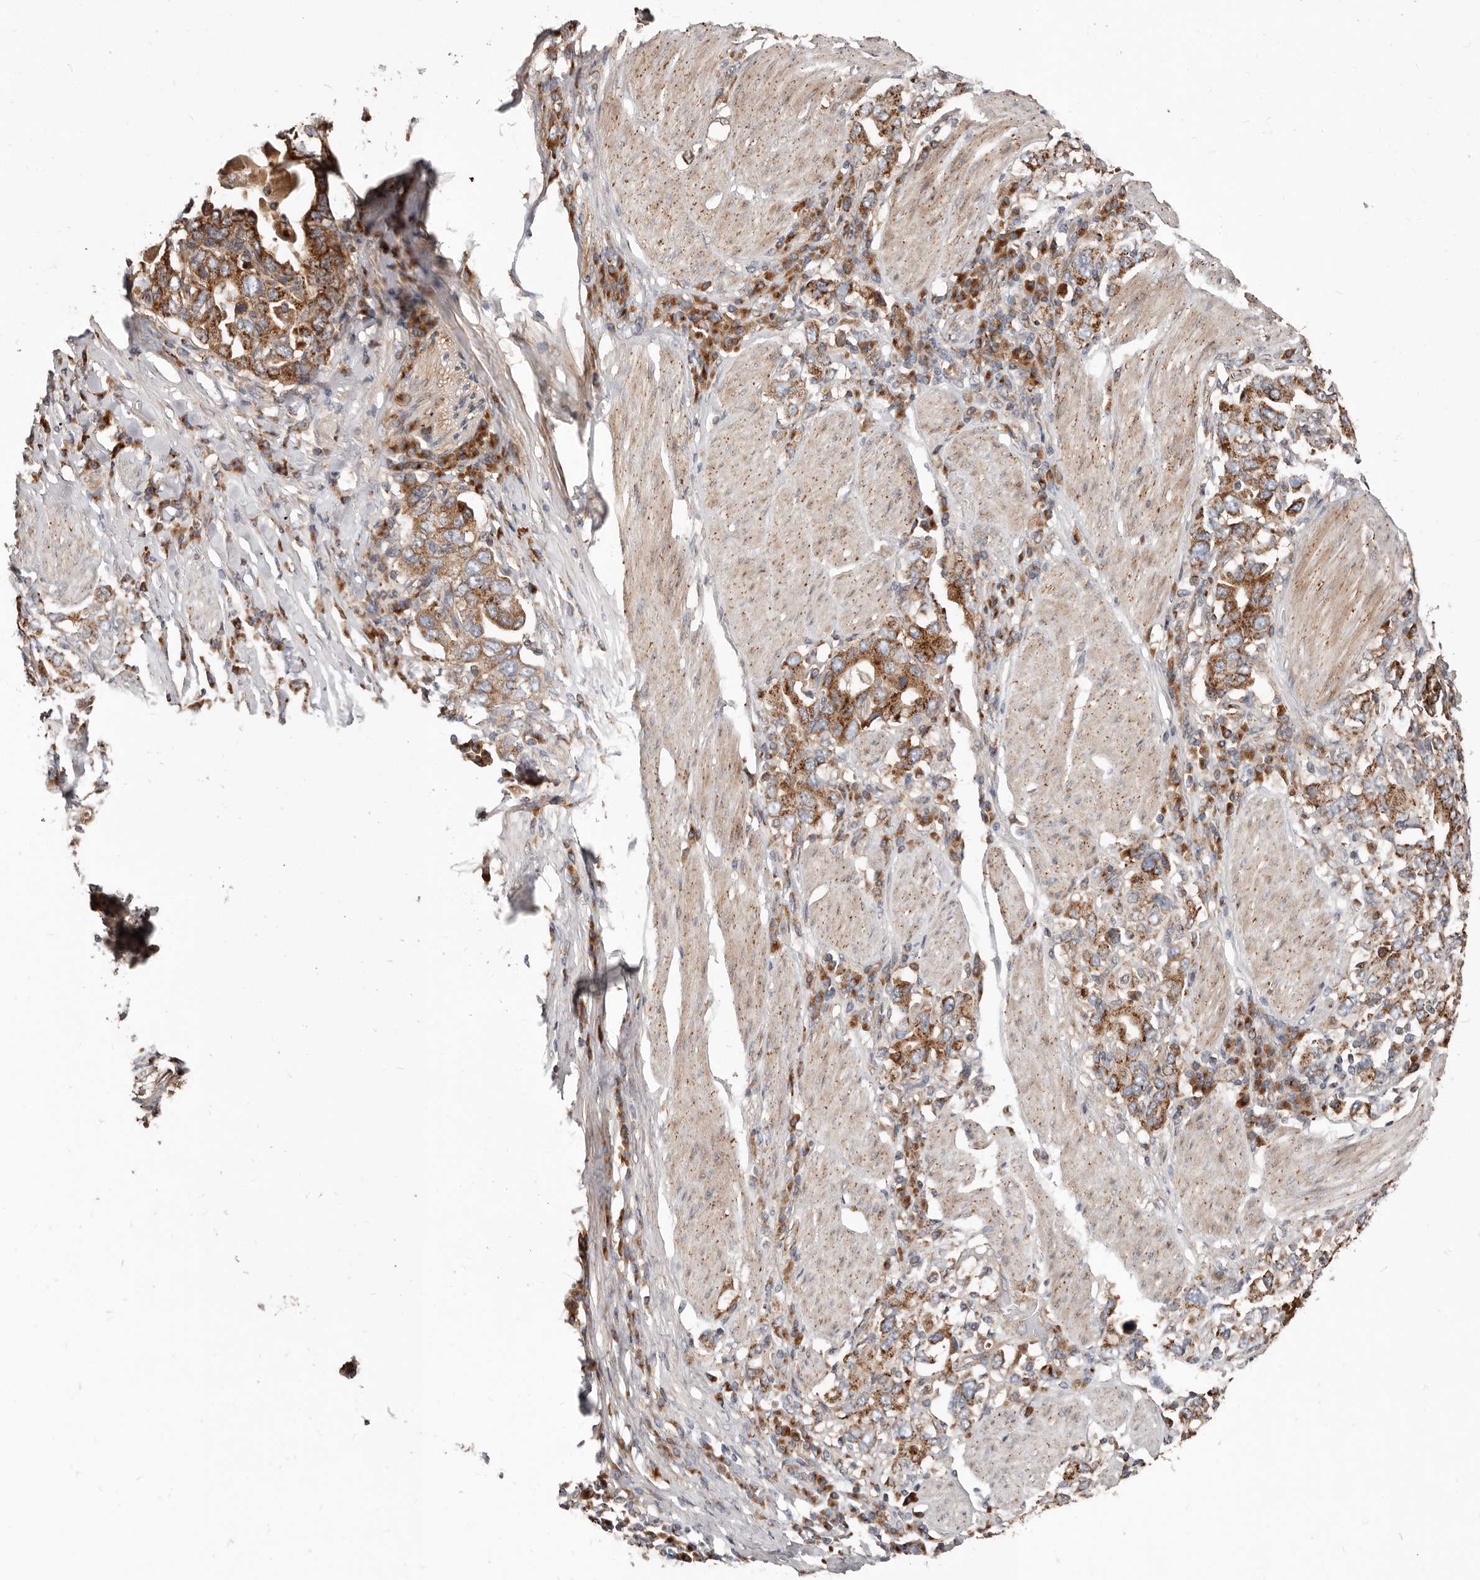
{"staining": {"intensity": "moderate", "quantity": ">75%", "location": "cytoplasmic/membranous"}, "tissue": "stomach cancer", "cell_type": "Tumor cells", "image_type": "cancer", "snomed": [{"axis": "morphology", "description": "Adenocarcinoma, NOS"}, {"axis": "topography", "description": "Stomach, upper"}], "caption": "Protein expression analysis of human stomach cancer reveals moderate cytoplasmic/membranous expression in approximately >75% of tumor cells.", "gene": "COG1", "patient": {"sex": "male", "age": 62}}